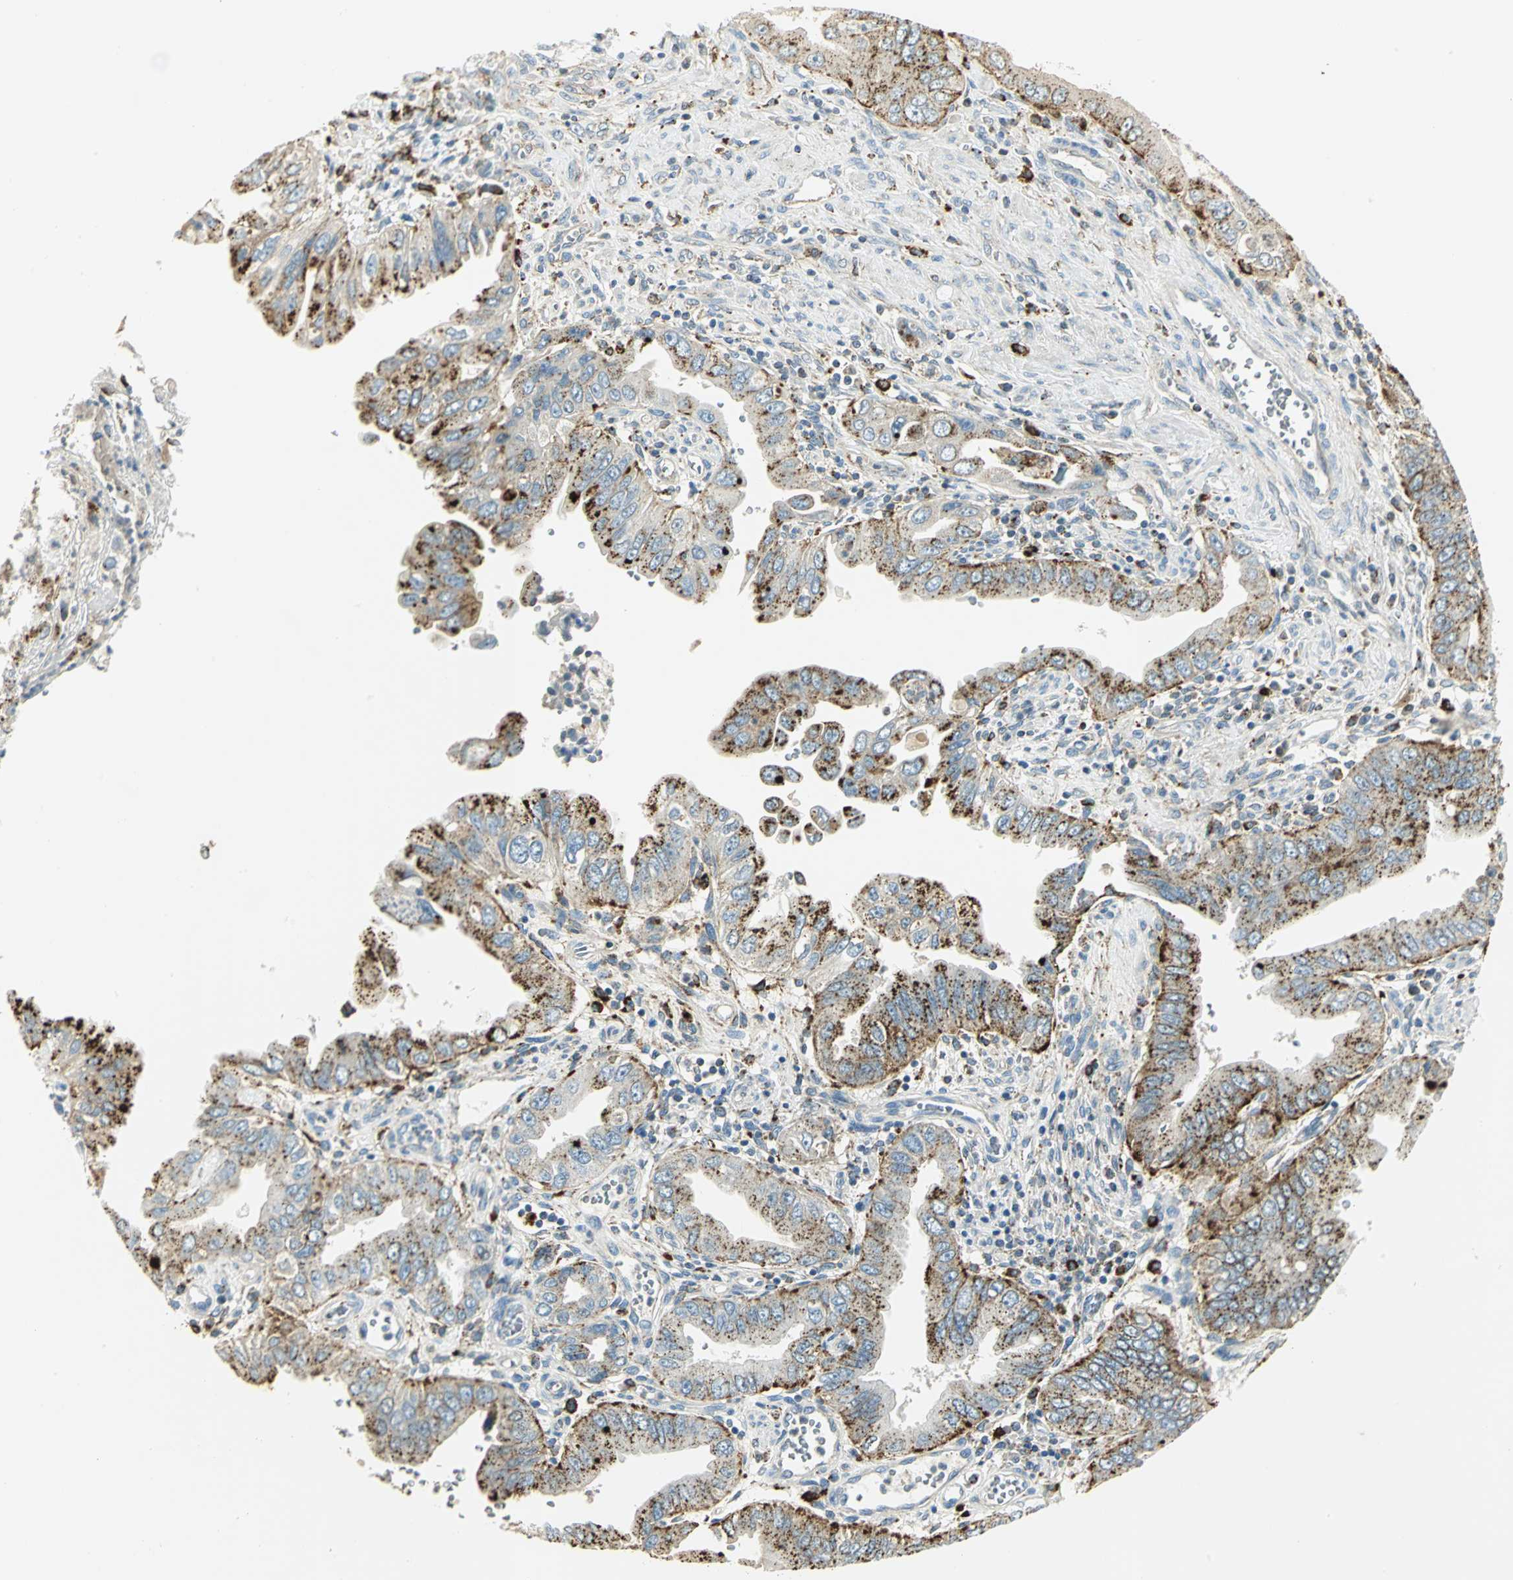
{"staining": {"intensity": "strong", "quantity": ">75%", "location": "cytoplasmic/membranous"}, "tissue": "pancreatic cancer", "cell_type": "Tumor cells", "image_type": "cancer", "snomed": [{"axis": "morphology", "description": "Normal tissue, NOS"}, {"axis": "topography", "description": "Lymph node"}], "caption": "A brown stain shows strong cytoplasmic/membranous positivity of a protein in human pancreatic cancer tumor cells.", "gene": "ARSA", "patient": {"sex": "male", "age": 50}}